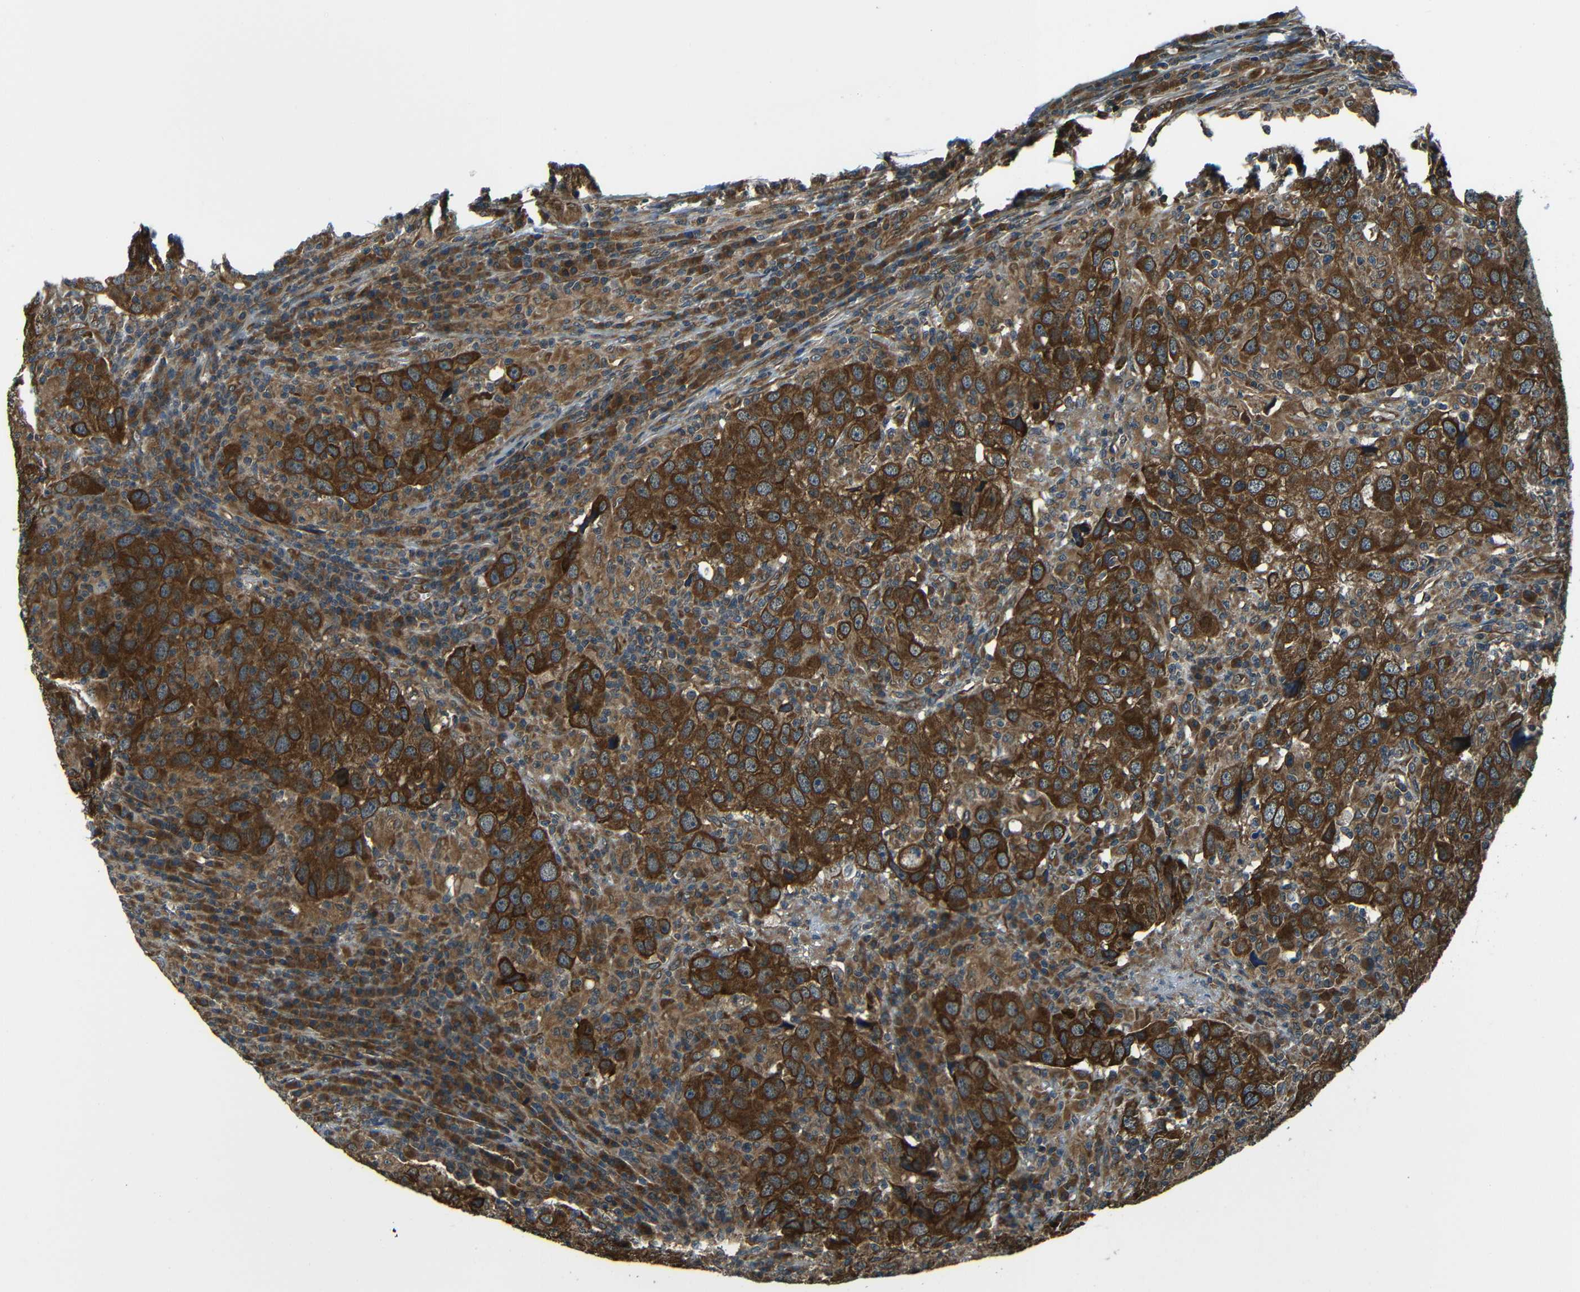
{"staining": {"intensity": "strong", "quantity": ">75%", "location": "cytoplasmic/membranous"}, "tissue": "head and neck cancer", "cell_type": "Tumor cells", "image_type": "cancer", "snomed": [{"axis": "morphology", "description": "Adenocarcinoma, NOS"}, {"axis": "topography", "description": "Salivary gland"}, {"axis": "topography", "description": "Head-Neck"}], "caption": "Strong cytoplasmic/membranous staining for a protein is present in about >75% of tumor cells of head and neck cancer (adenocarcinoma) using immunohistochemistry.", "gene": "VAPB", "patient": {"sex": "female", "age": 65}}